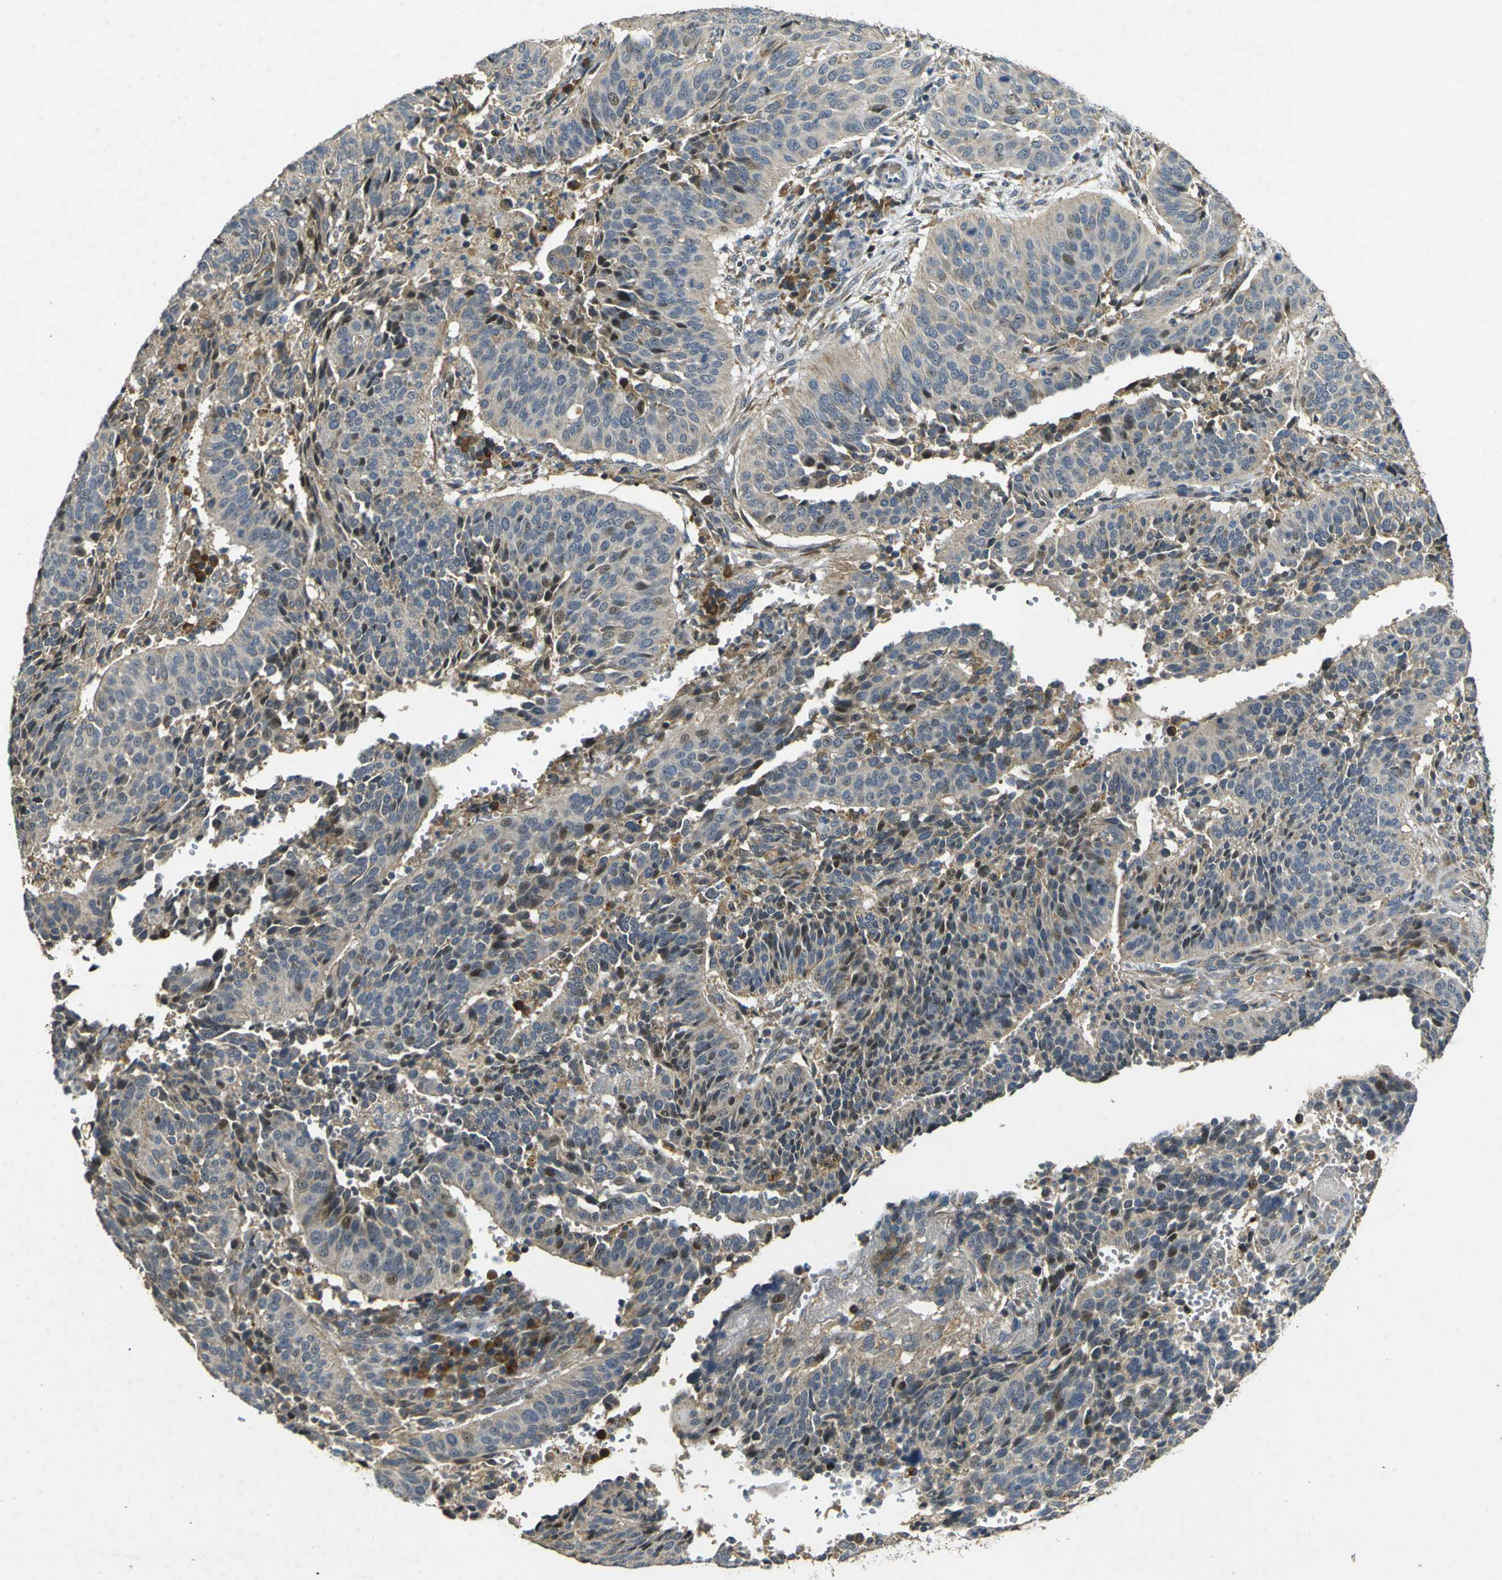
{"staining": {"intensity": "weak", "quantity": ">75%", "location": "cytoplasmic/membranous"}, "tissue": "cervical cancer", "cell_type": "Tumor cells", "image_type": "cancer", "snomed": [{"axis": "morphology", "description": "Normal tissue, NOS"}, {"axis": "morphology", "description": "Squamous cell carcinoma, NOS"}, {"axis": "topography", "description": "Cervix"}], "caption": "An image of human squamous cell carcinoma (cervical) stained for a protein demonstrates weak cytoplasmic/membranous brown staining in tumor cells.", "gene": "MAGI2", "patient": {"sex": "female", "age": 39}}